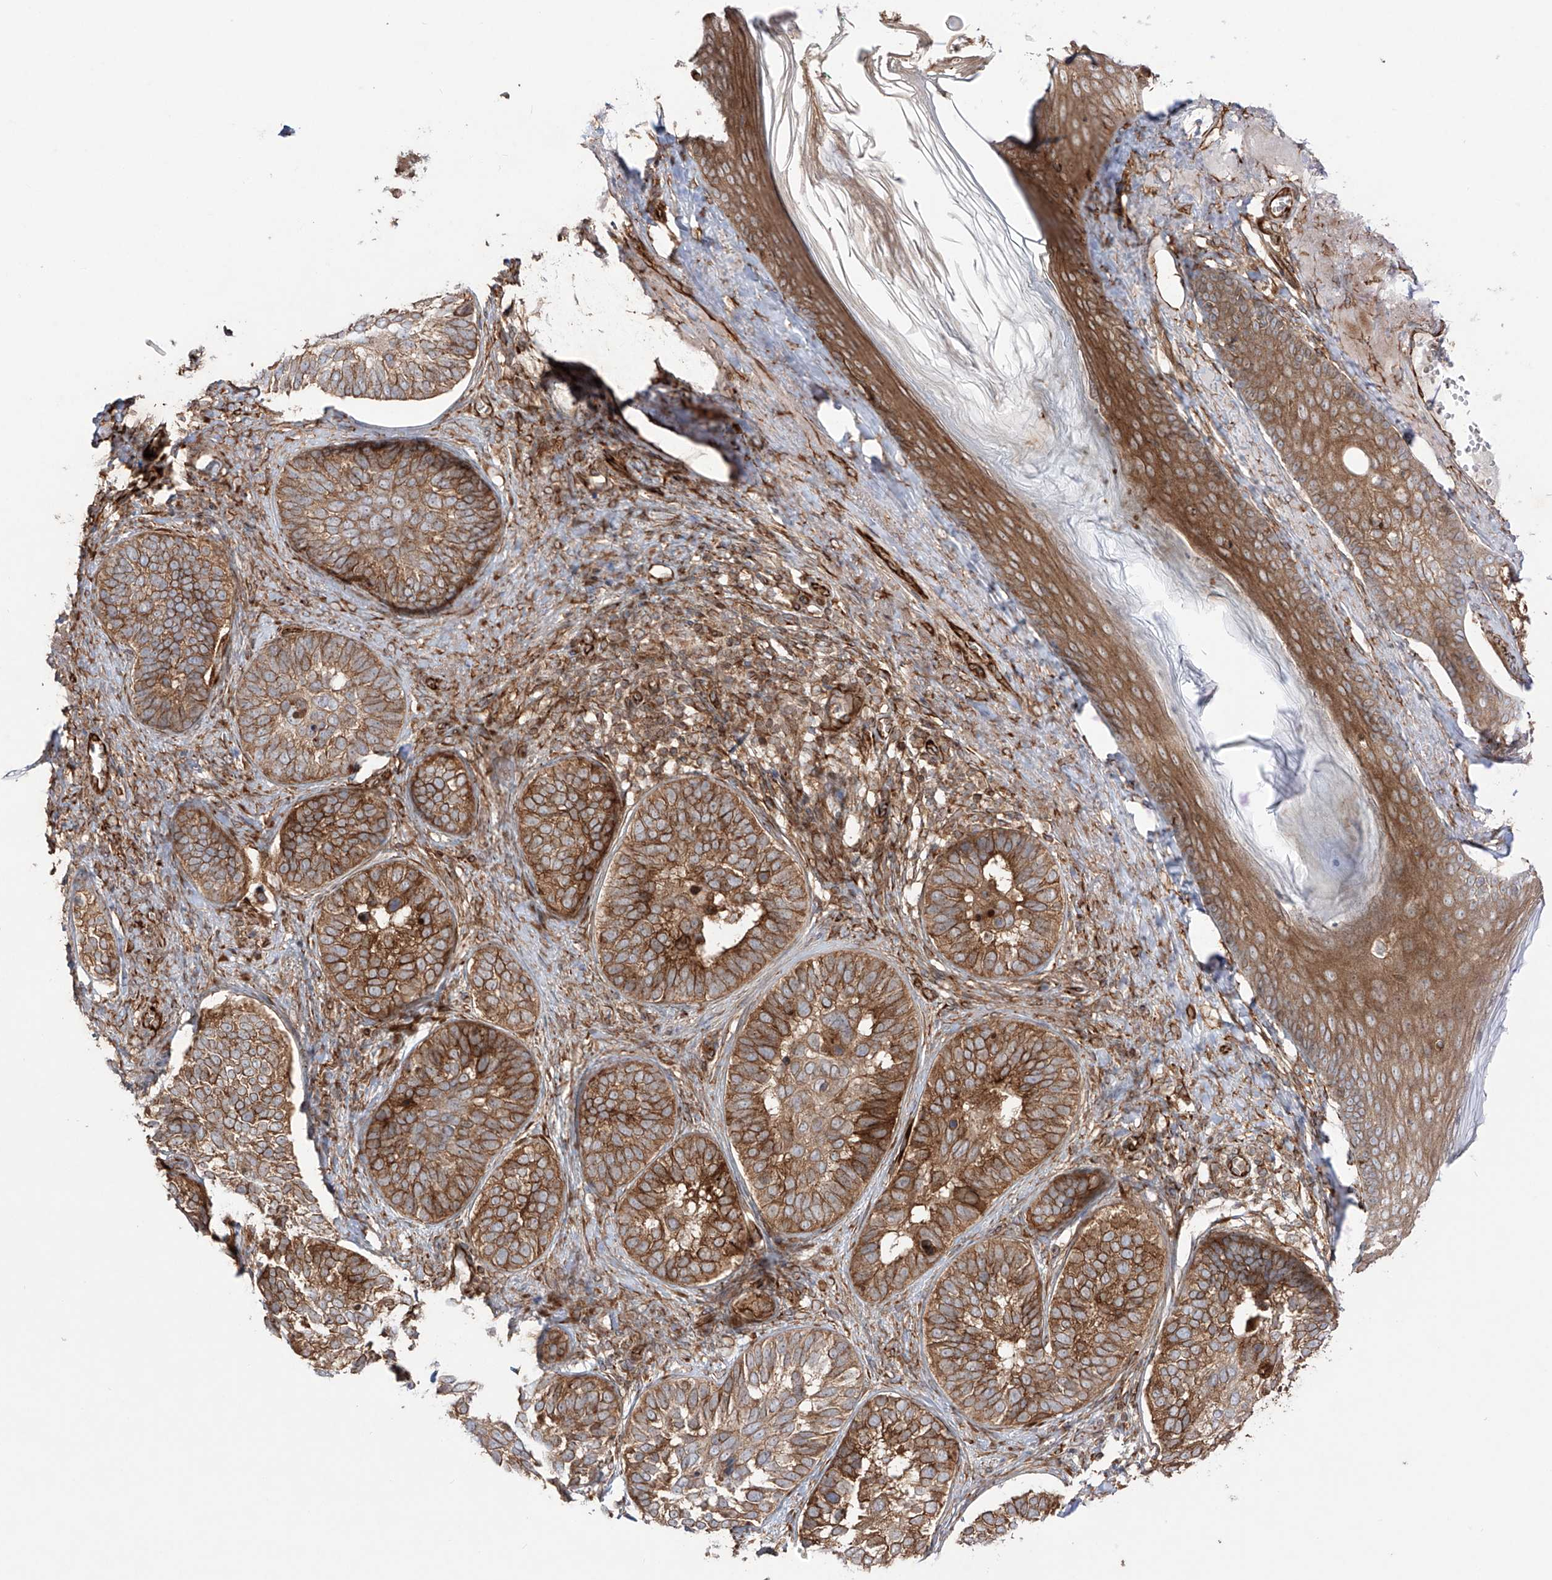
{"staining": {"intensity": "strong", "quantity": ">75%", "location": "cytoplasmic/membranous"}, "tissue": "skin cancer", "cell_type": "Tumor cells", "image_type": "cancer", "snomed": [{"axis": "morphology", "description": "Basal cell carcinoma"}, {"axis": "topography", "description": "Skin"}], "caption": "Immunohistochemical staining of skin cancer (basal cell carcinoma) shows high levels of strong cytoplasmic/membranous expression in about >75% of tumor cells.", "gene": "YKT6", "patient": {"sex": "male", "age": 62}}